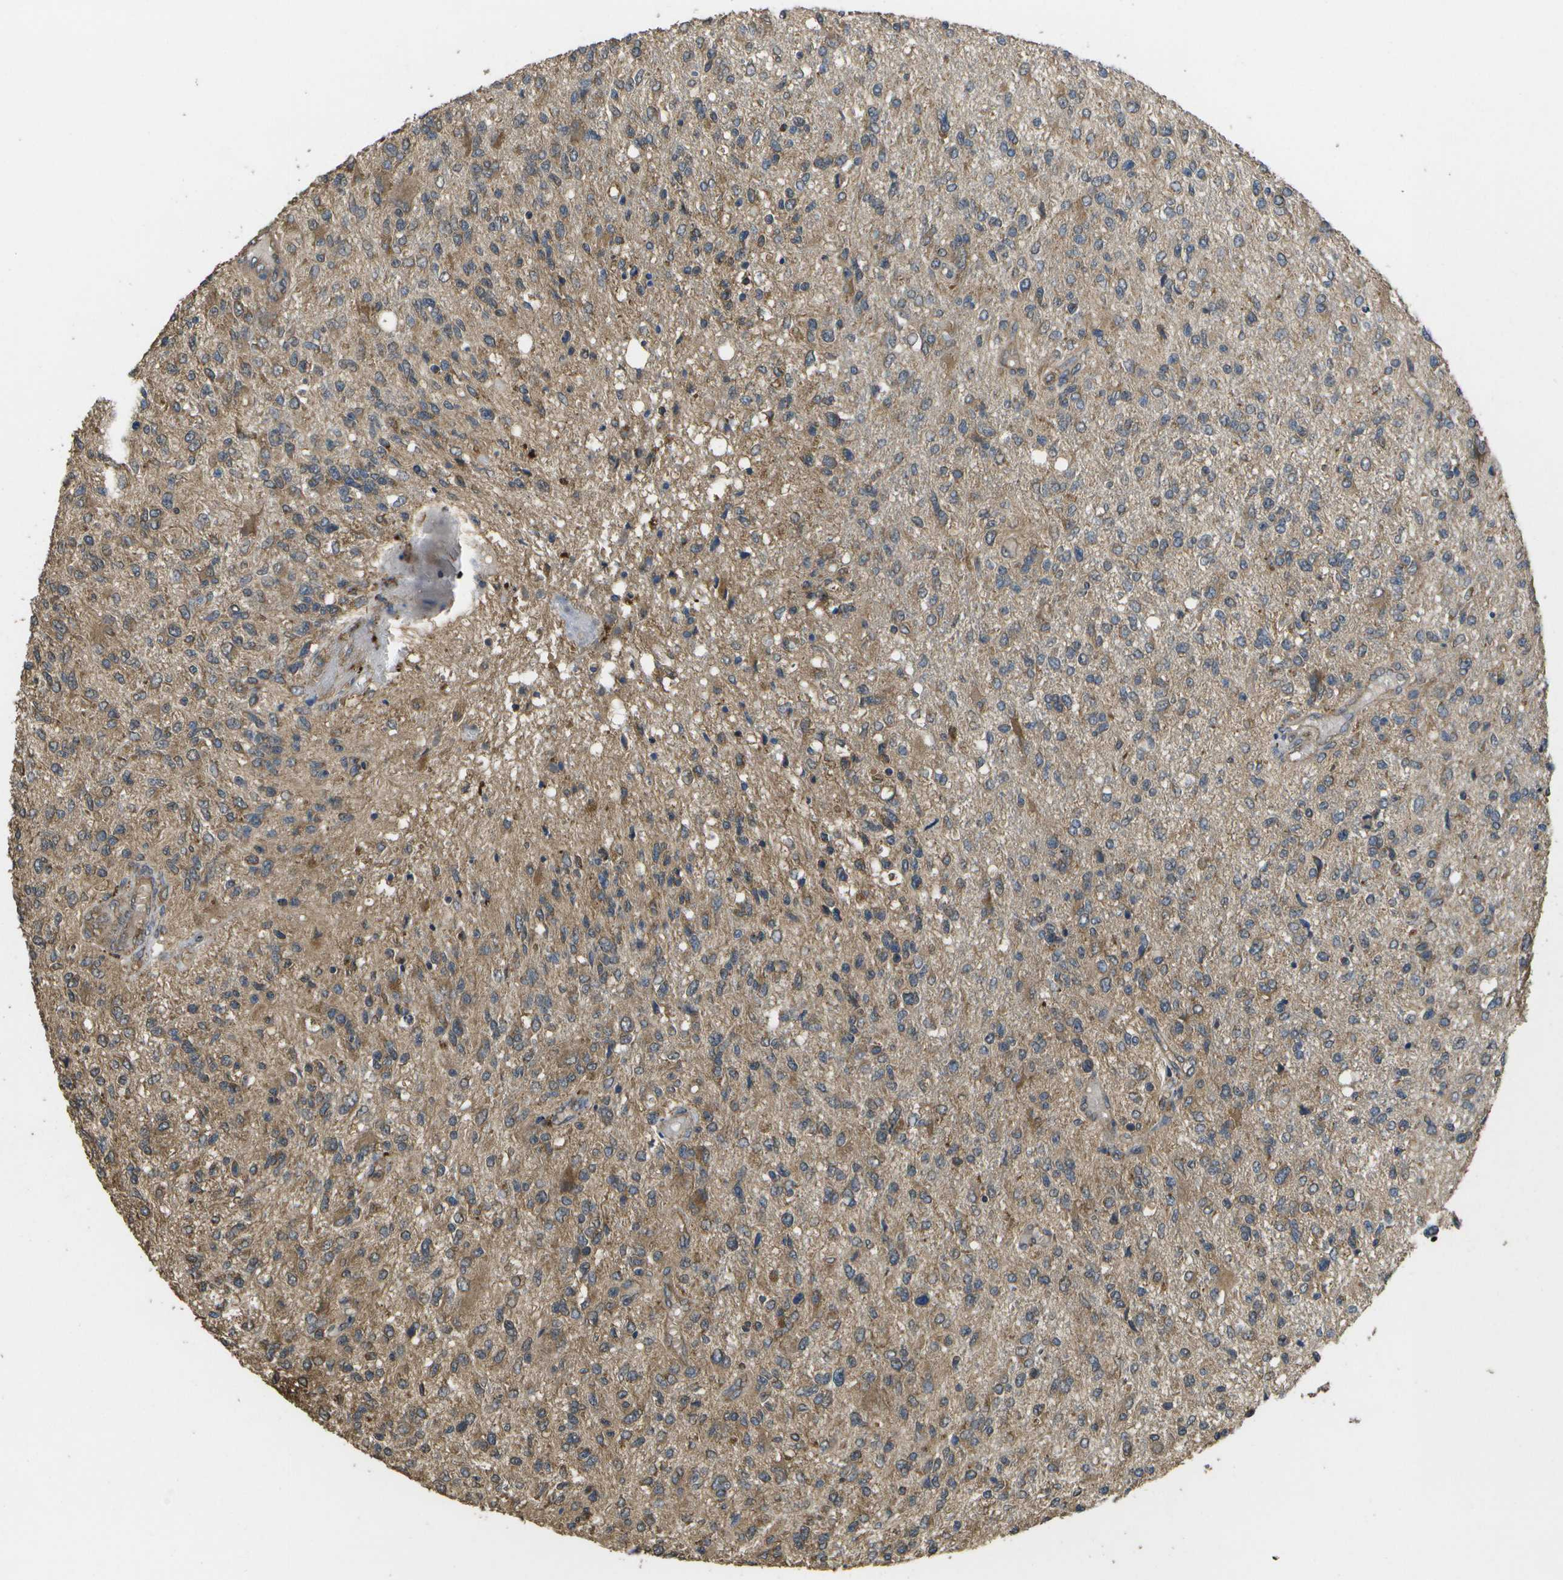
{"staining": {"intensity": "moderate", "quantity": ">75%", "location": "cytoplasmic/membranous"}, "tissue": "glioma", "cell_type": "Tumor cells", "image_type": "cancer", "snomed": [{"axis": "morphology", "description": "Glioma, malignant, High grade"}, {"axis": "topography", "description": "Cerebral cortex"}], "caption": "DAB immunohistochemical staining of human malignant glioma (high-grade) demonstrates moderate cytoplasmic/membranous protein expression in approximately >75% of tumor cells.", "gene": "SACS", "patient": {"sex": "male", "age": 76}}